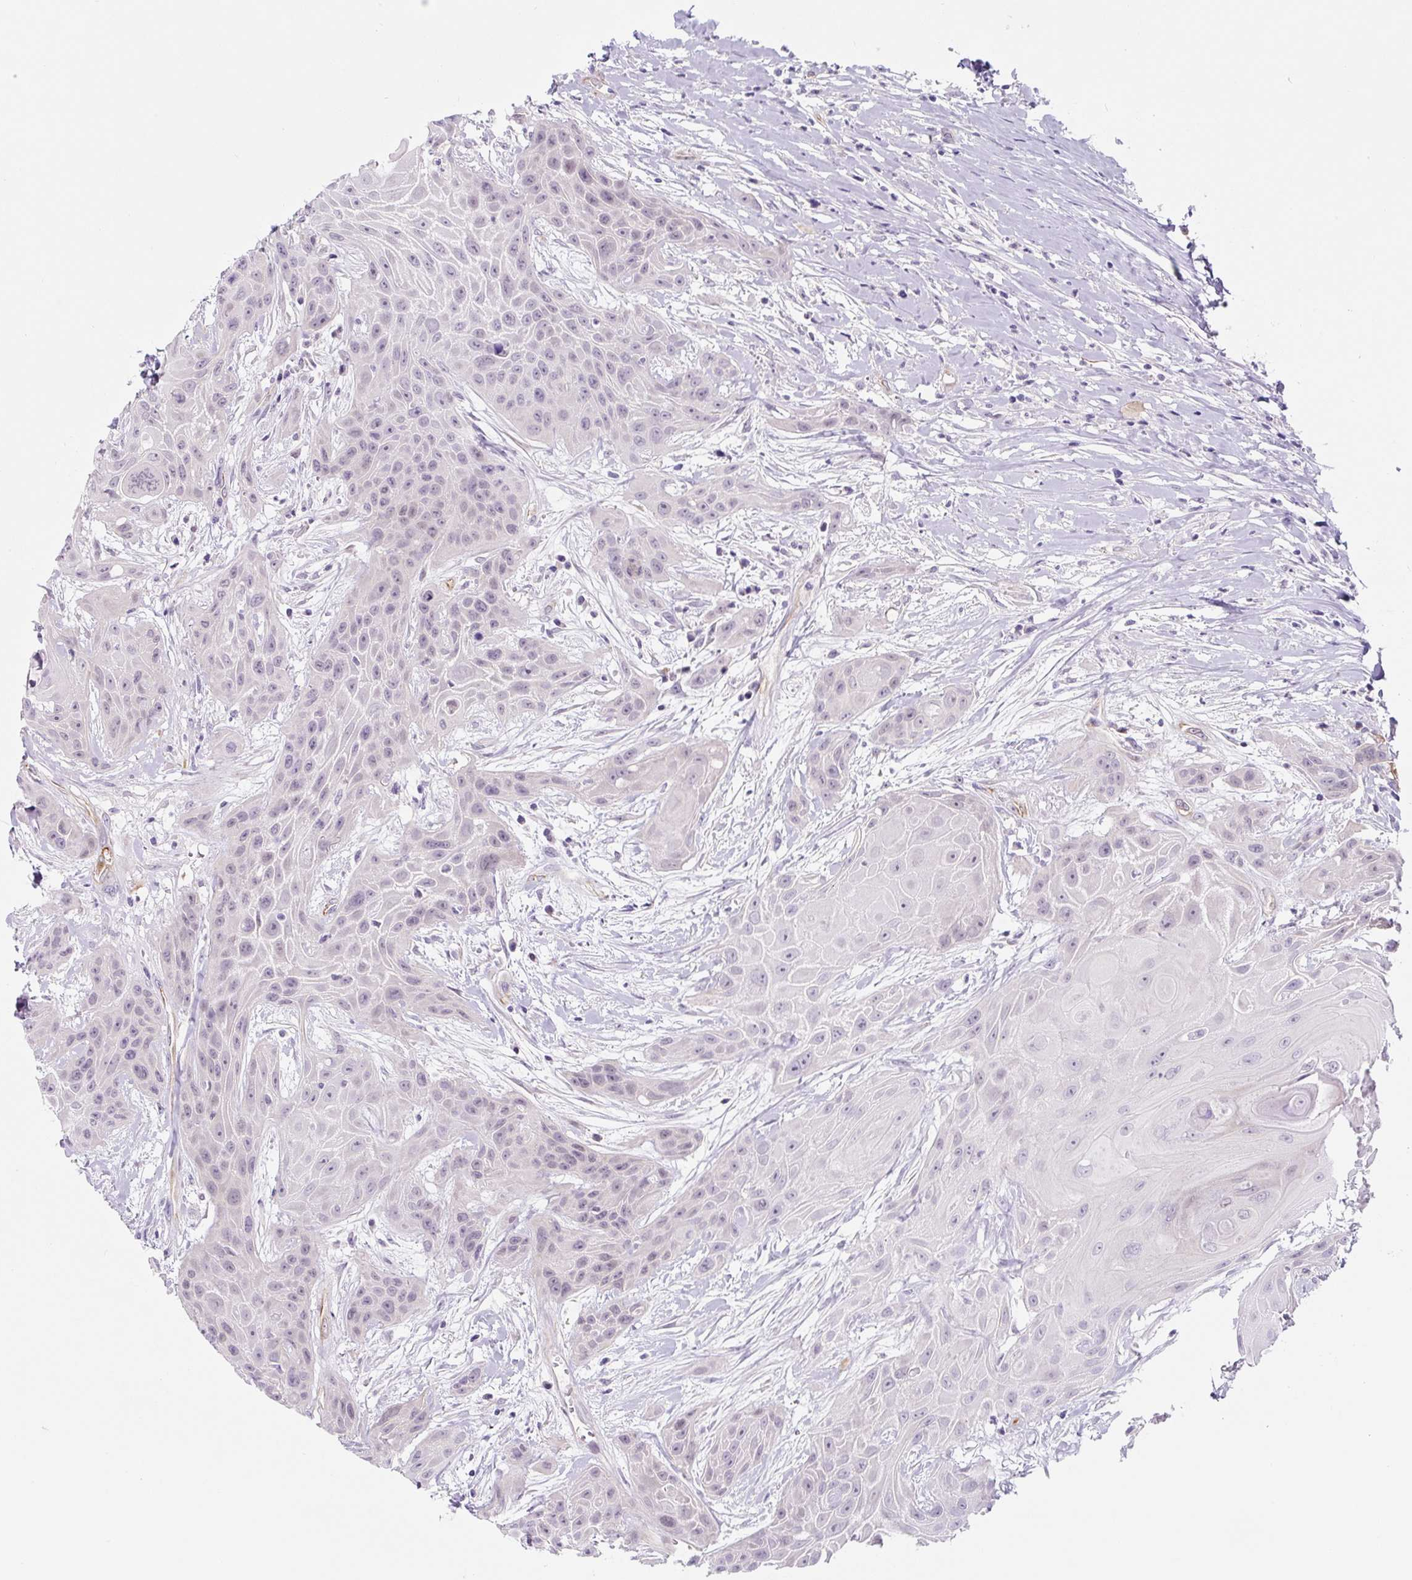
{"staining": {"intensity": "negative", "quantity": "none", "location": "none"}, "tissue": "head and neck cancer", "cell_type": "Tumor cells", "image_type": "cancer", "snomed": [{"axis": "morphology", "description": "Squamous cell carcinoma, NOS"}, {"axis": "topography", "description": "Head-Neck"}], "caption": "The immunohistochemistry (IHC) histopathology image has no significant expression in tumor cells of head and neck cancer (squamous cell carcinoma) tissue.", "gene": "CCL25", "patient": {"sex": "female", "age": 73}}